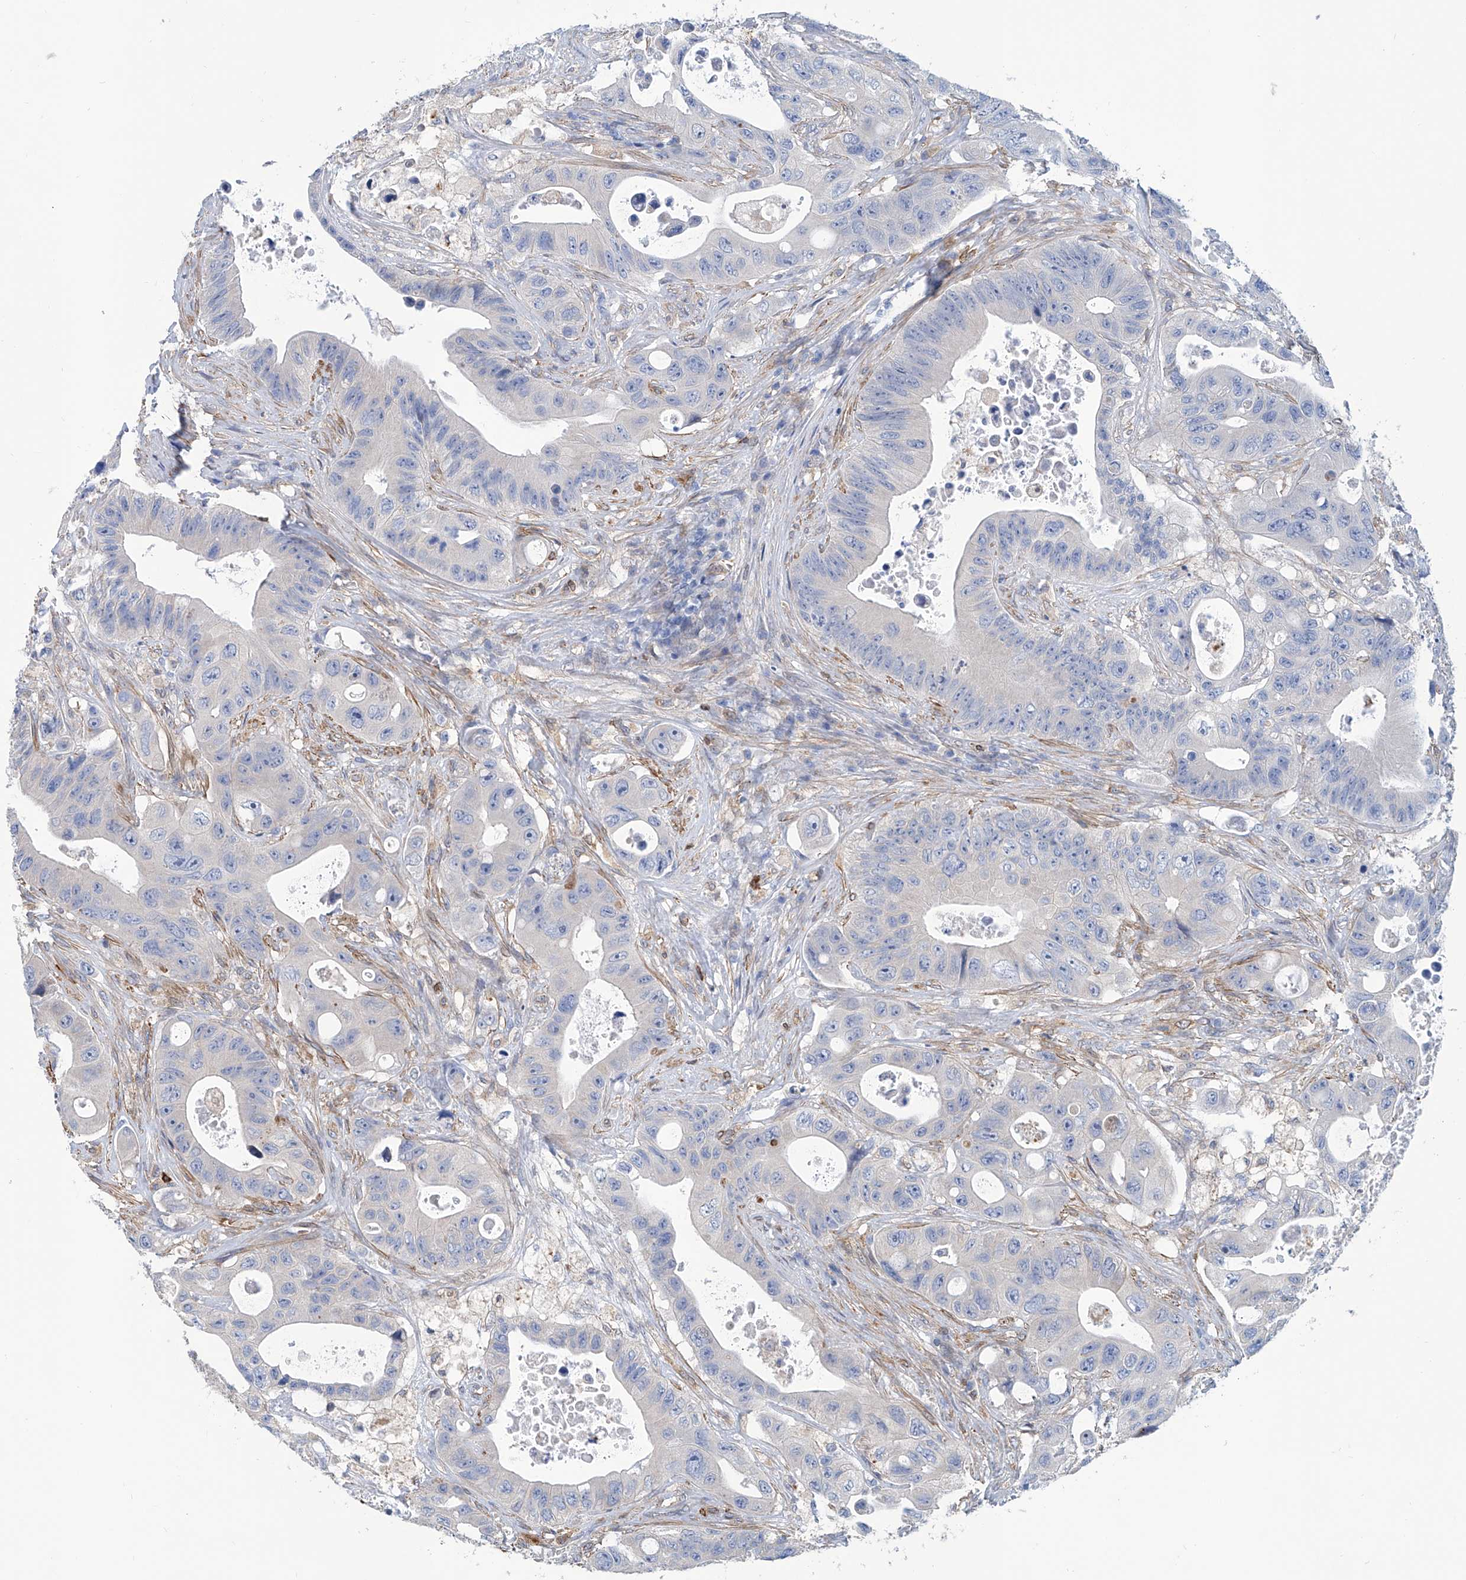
{"staining": {"intensity": "negative", "quantity": "none", "location": "none"}, "tissue": "colorectal cancer", "cell_type": "Tumor cells", "image_type": "cancer", "snomed": [{"axis": "morphology", "description": "Adenocarcinoma, NOS"}, {"axis": "topography", "description": "Colon"}], "caption": "Photomicrograph shows no significant protein positivity in tumor cells of colorectal cancer.", "gene": "TNN", "patient": {"sex": "female", "age": 46}}